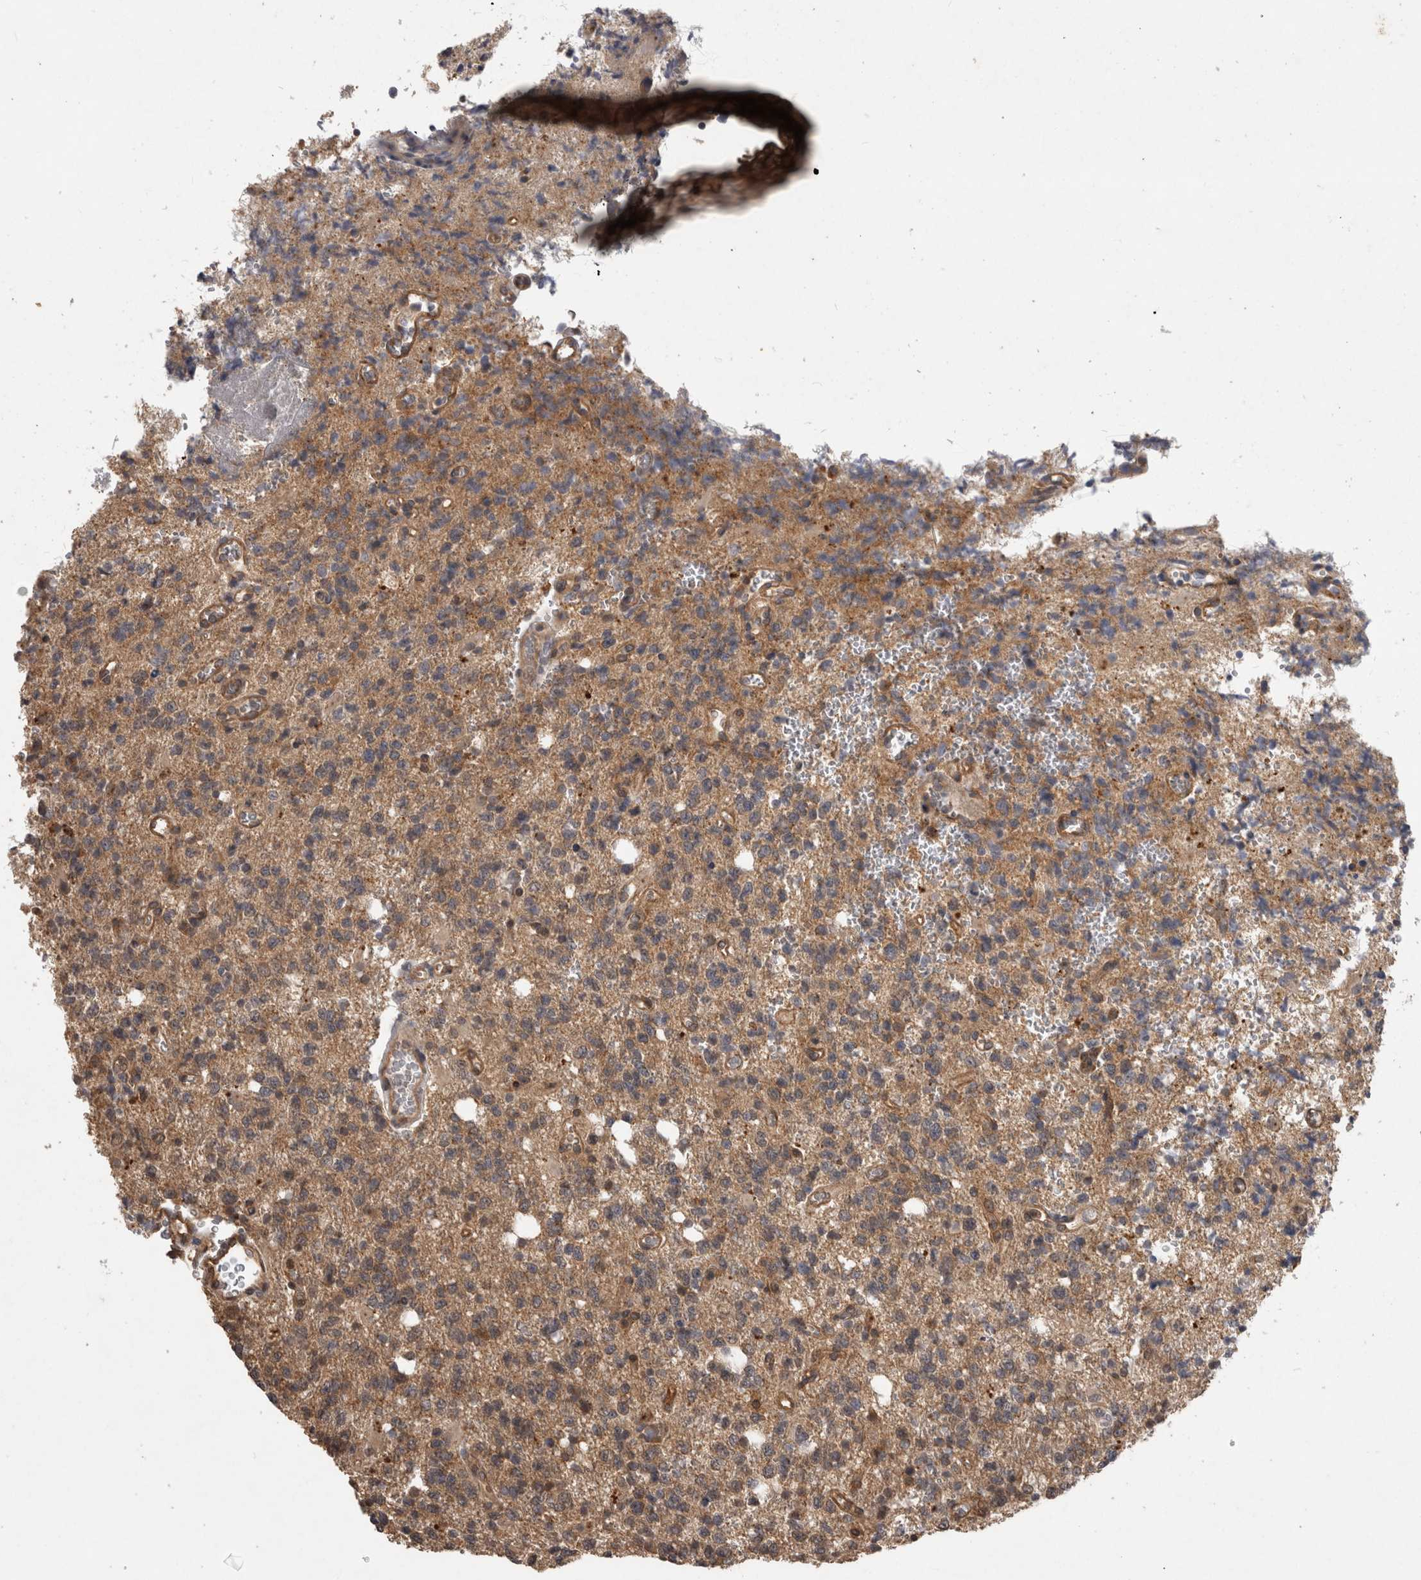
{"staining": {"intensity": "moderate", "quantity": ">75%", "location": "cytoplasmic/membranous"}, "tissue": "glioma", "cell_type": "Tumor cells", "image_type": "cancer", "snomed": [{"axis": "morphology", "description": "Glioma, malignant, High grade"}, {"axis": "topography", "description": "Brain"}], "caption": "DAB immunohistochemical staining of human glioma exhibits moderate cytoplasmic/membranous protein positivity in approximately >75% of tumor cells.", "gene": "RHPN1", "patient": {"sex": "female", "age": 62}}